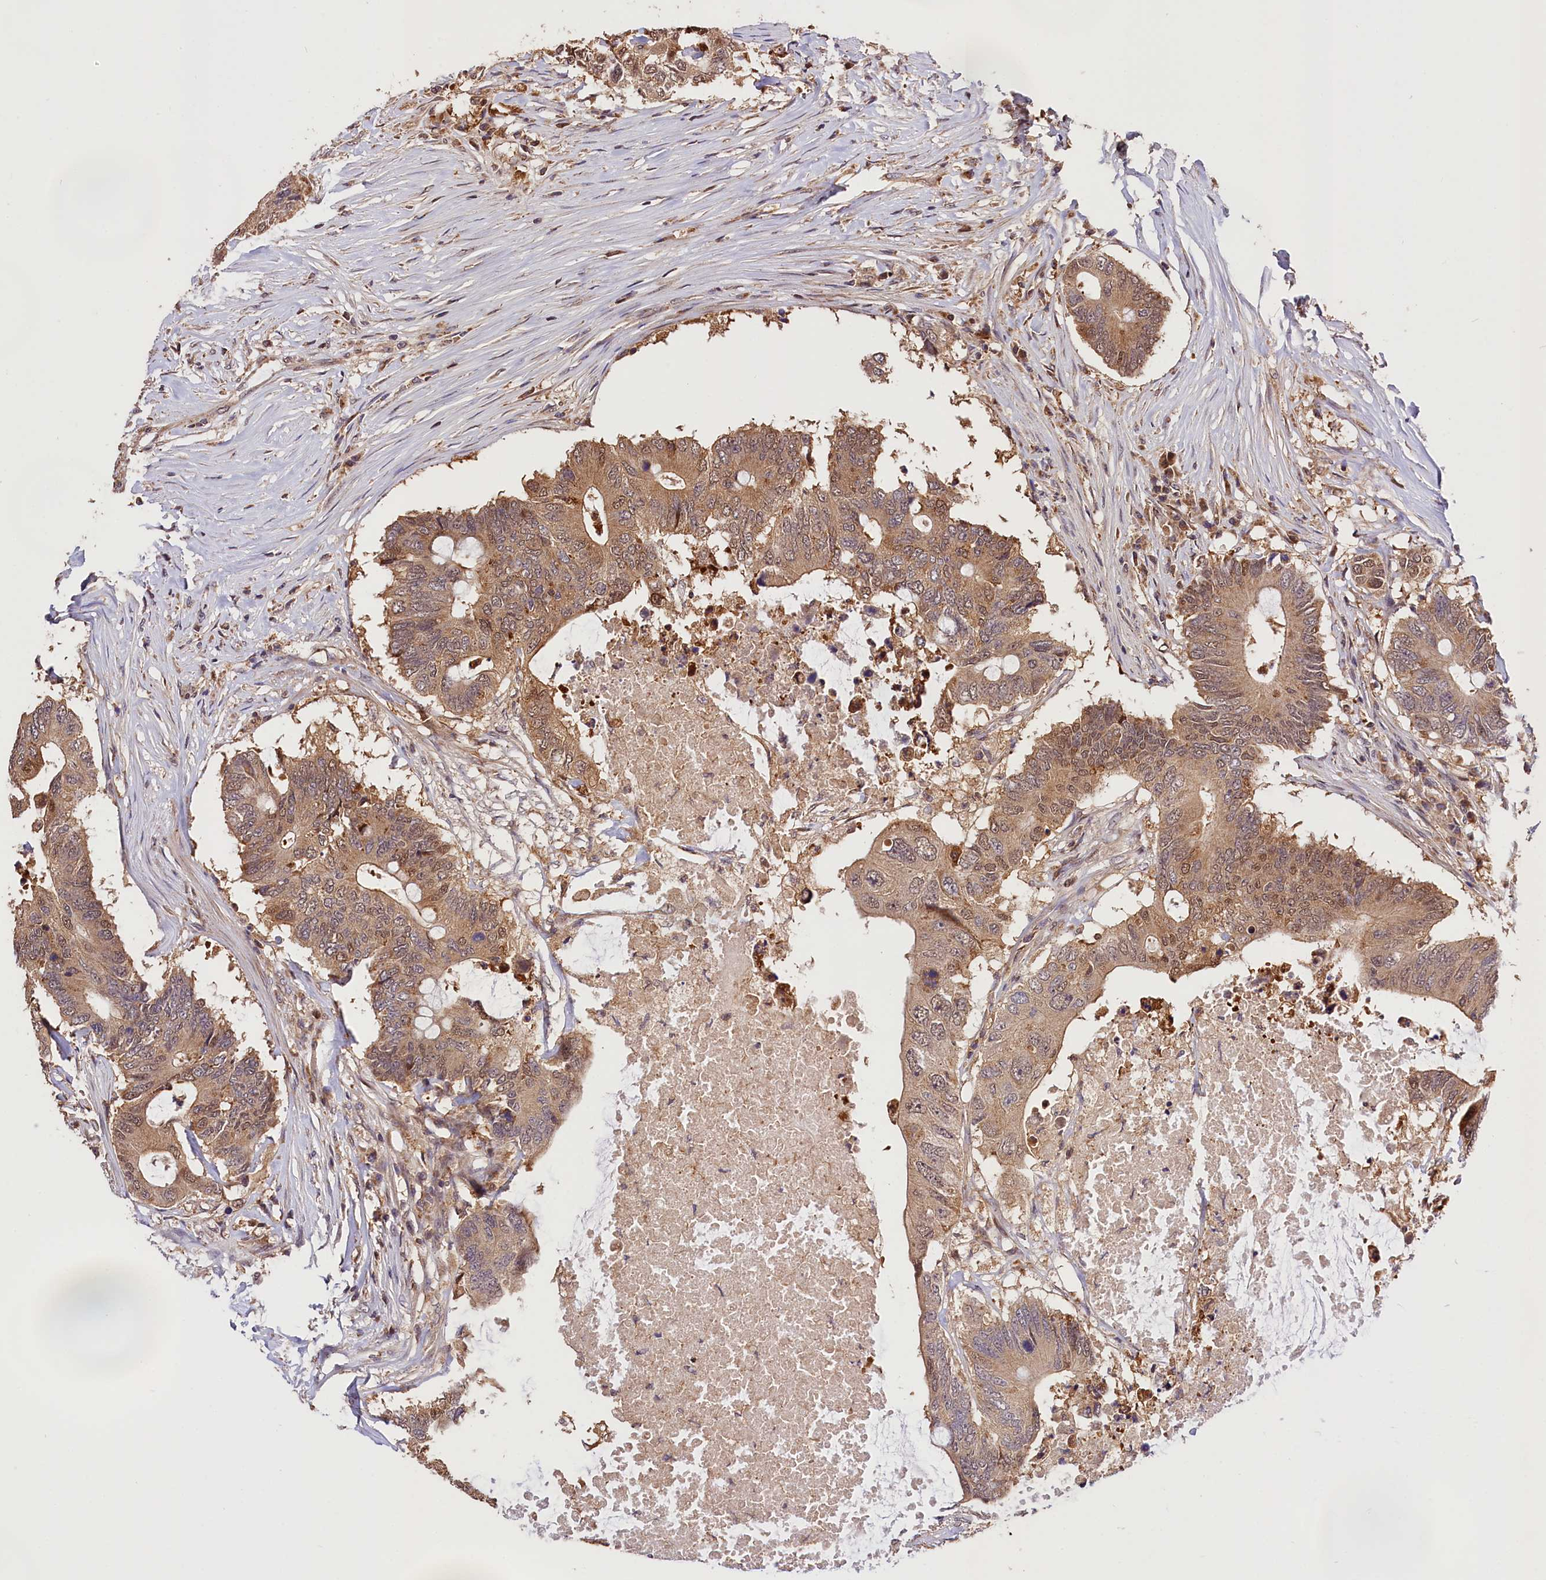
{"staining": {"intensity": "moderate", "quantity": ">75%", "location": "cytoplasmic/membranous,nuclear"}, "tissue": "colorectal cancer", "cell_type": "Tumor cells", "image_type": "cancer", "snomed": [{"axis": "morphology", "description": "Adenocarcinoma, NOS"}, {"axis": "topography", "description": "Colon"}], "caption": "Colorectal cancer (adenocarcinoma) stained for a protein (brown) reveals moderate cytoplasmic/membranous and nuclear positive positivity in approximately >75% of tumor cells.", "gene": "KPTN", "patient": {"sex": "male", "age": 71}}